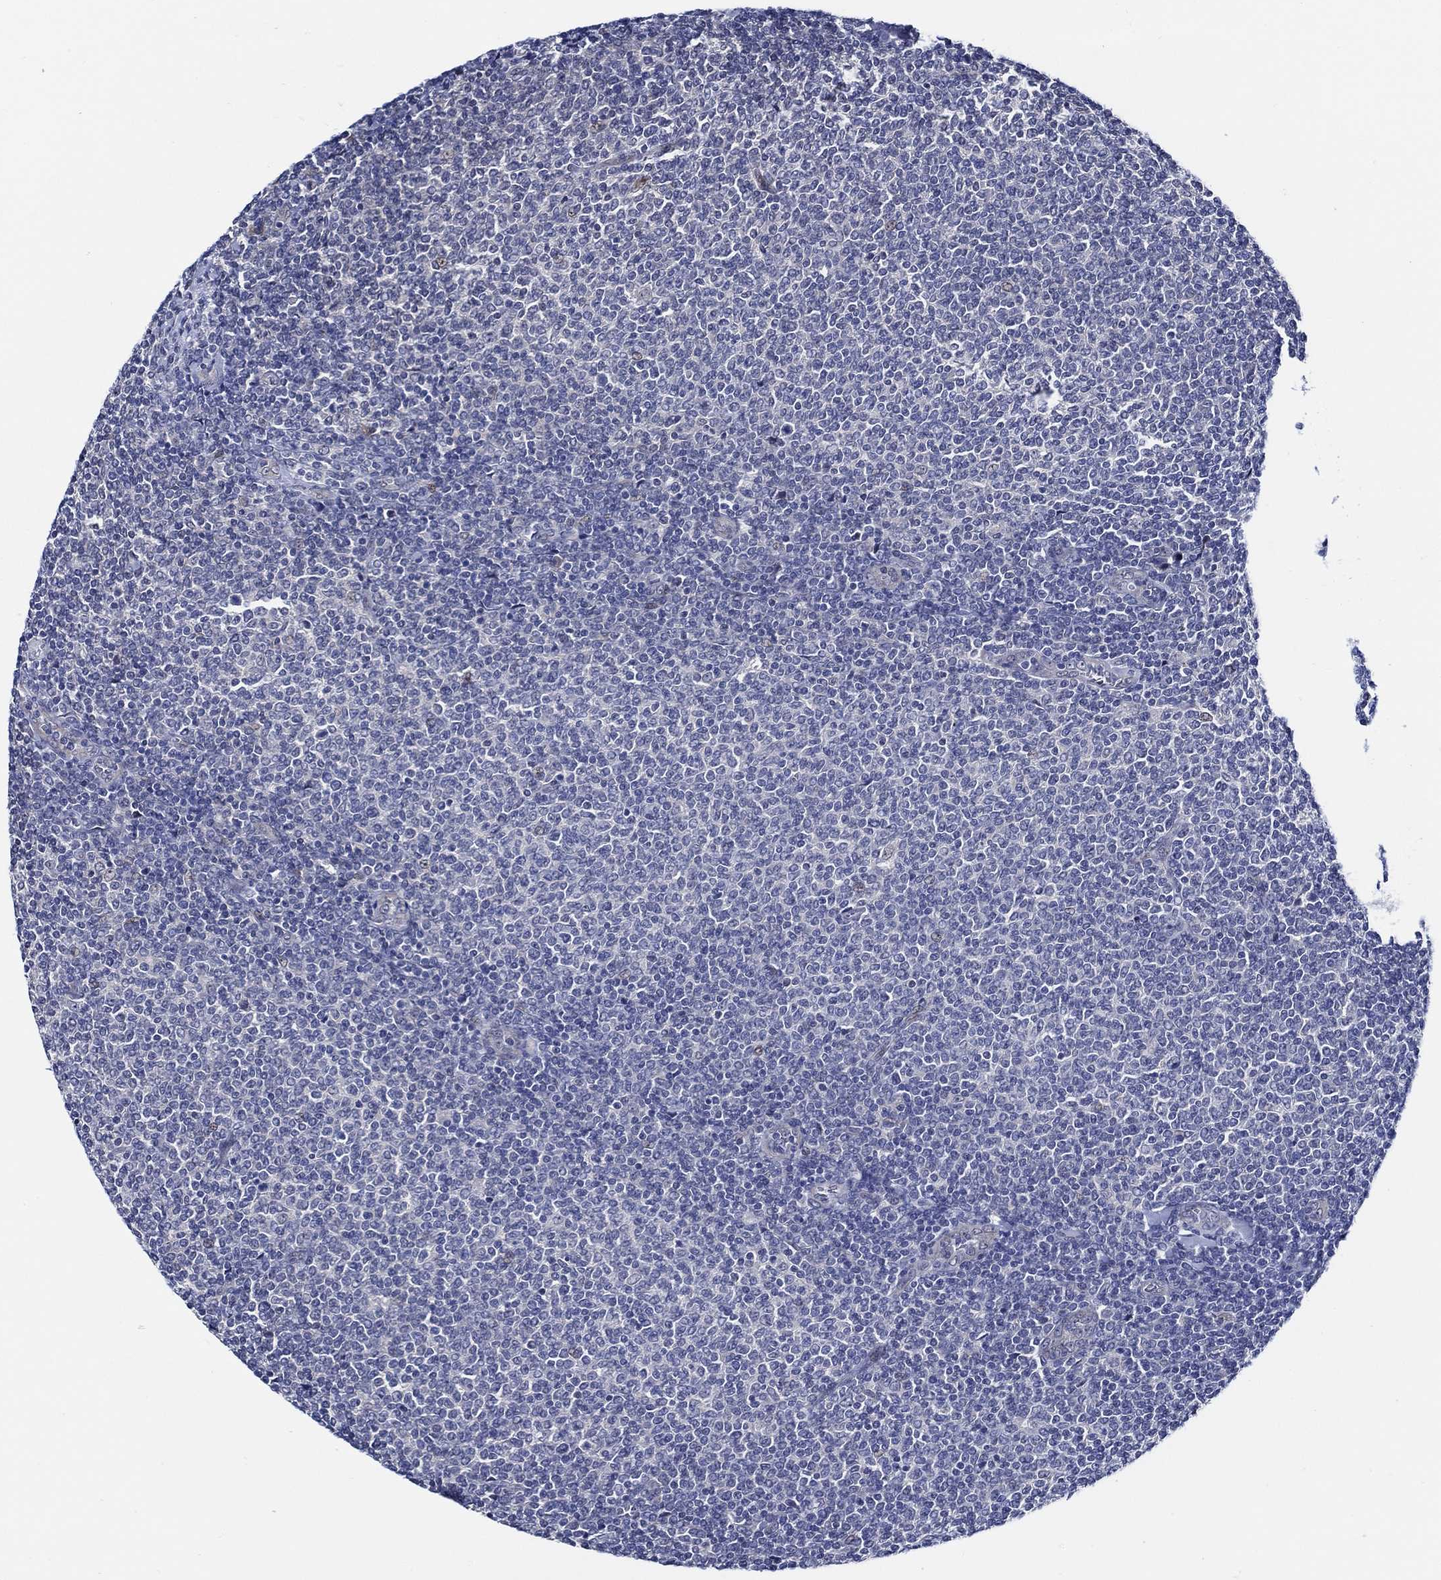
{"staining": {"intensity": "negative", "quantity": "none", "location": "none"}, "tissue": "lymphoma", "cell_type": "Tumor cells", "image_type": "cancer", "snomed": [{"axis": "morphology", "description": "Malignant lymphoma, non-Hodgkin's type, Low grade"}, {"axis": "topography", "description": "Lymph node"}], "caption": "Human lymphoma stained for a protein using immunohistochemistry (IHC) displays no positivity in tumor cells.", "gene": "C8orf48", "patient": {"sex": "male", "age": 52}}